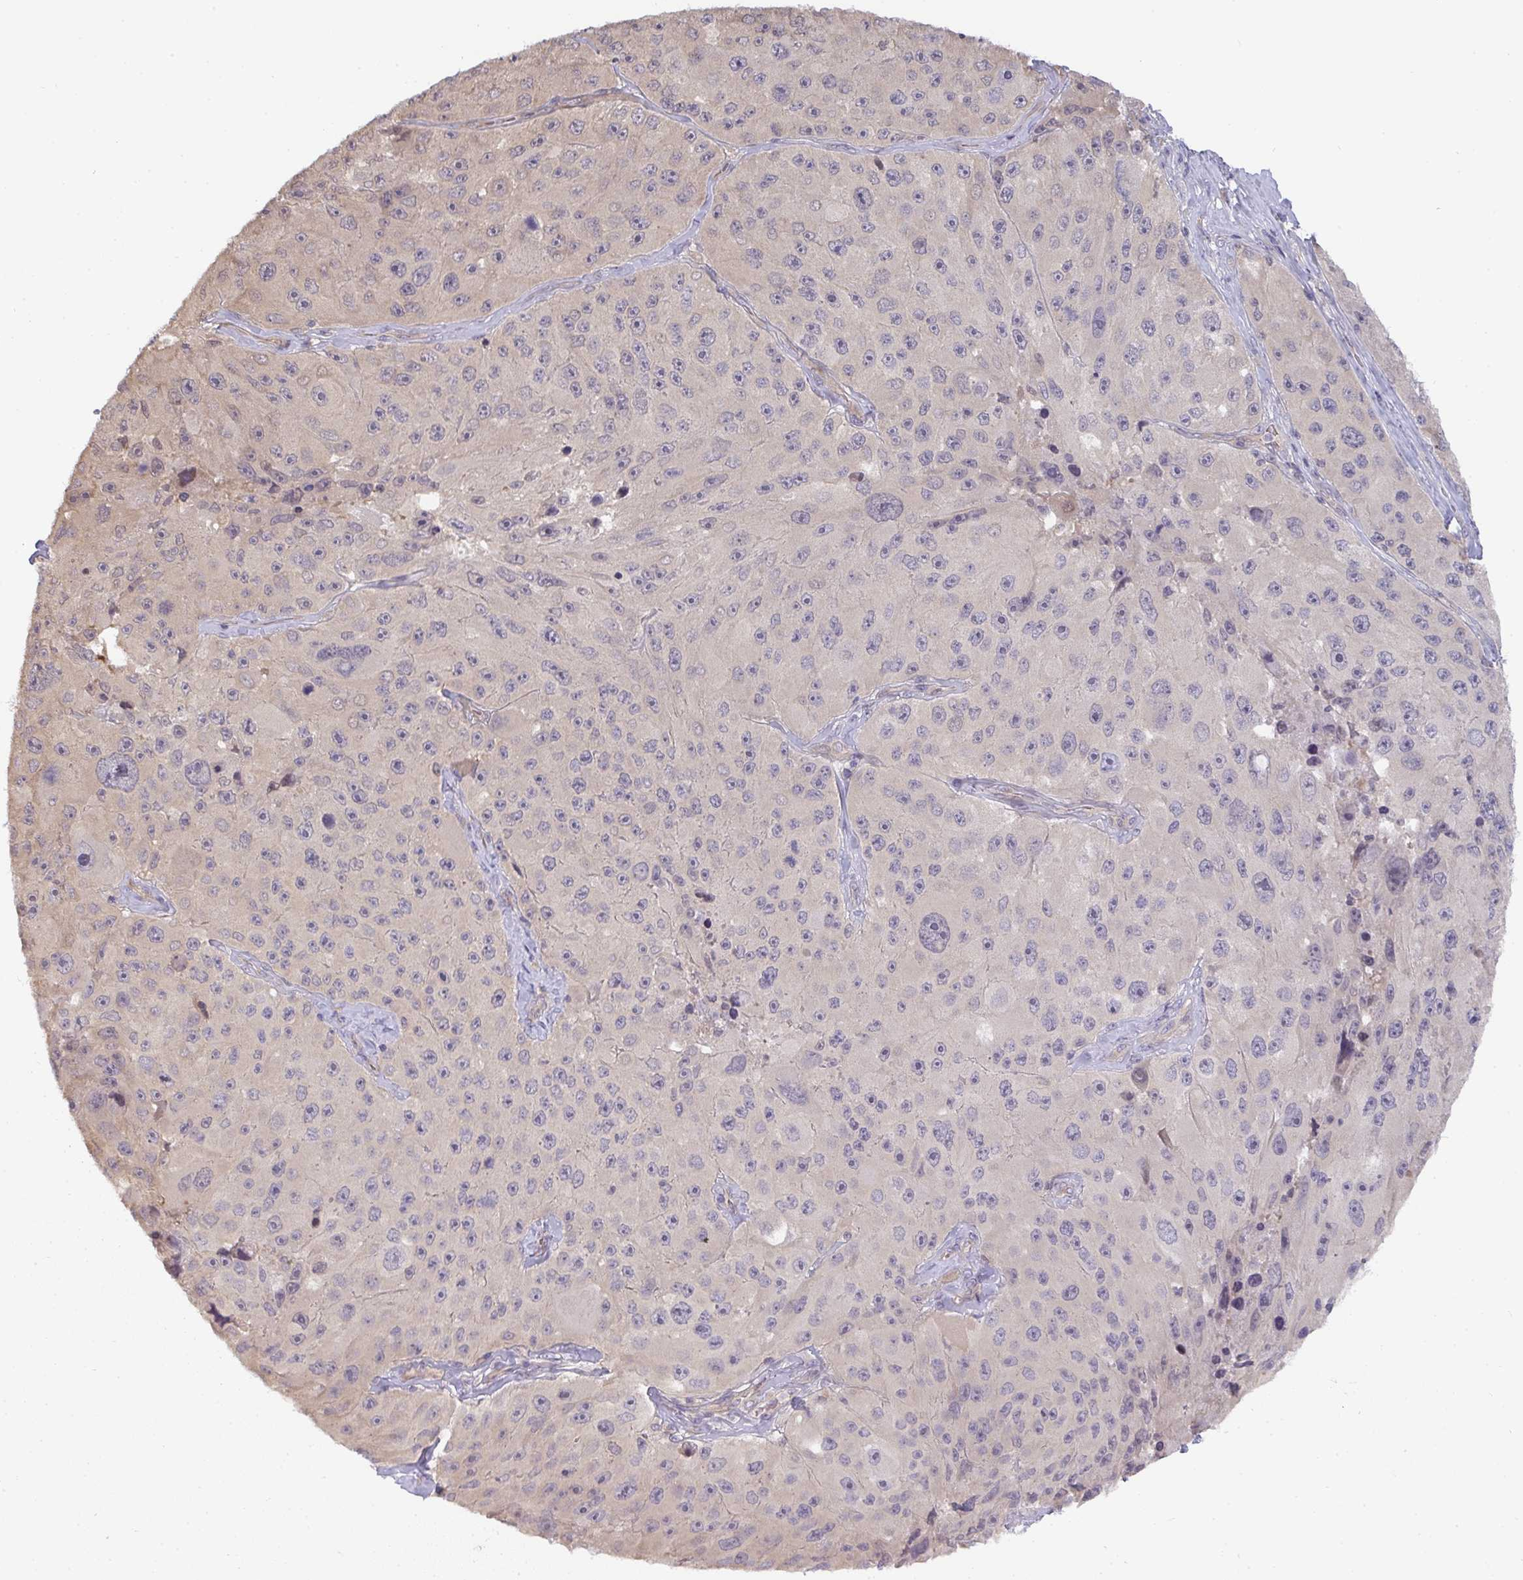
{"staining": {"intensity": "negative", "quantity": "none", "location": "none"}, "tissue": "melanoma", "cell_type": "Tumor cells", "image_type": "cancer", "snomed": [{"axis": "morphology", "description": "Malignant melanoma, Metastatic site"}, {"axis": "topography", "description": "Lymph node"}], "caption": "This photomicrograph is of melanoma stained with immunohistochemistry to label a protein in brown with the nuclei are counter-stained blue. There is no positivity in tumor cells.", "gene": "GSDMB", "patient": {"sex": "male", "age": 62}}